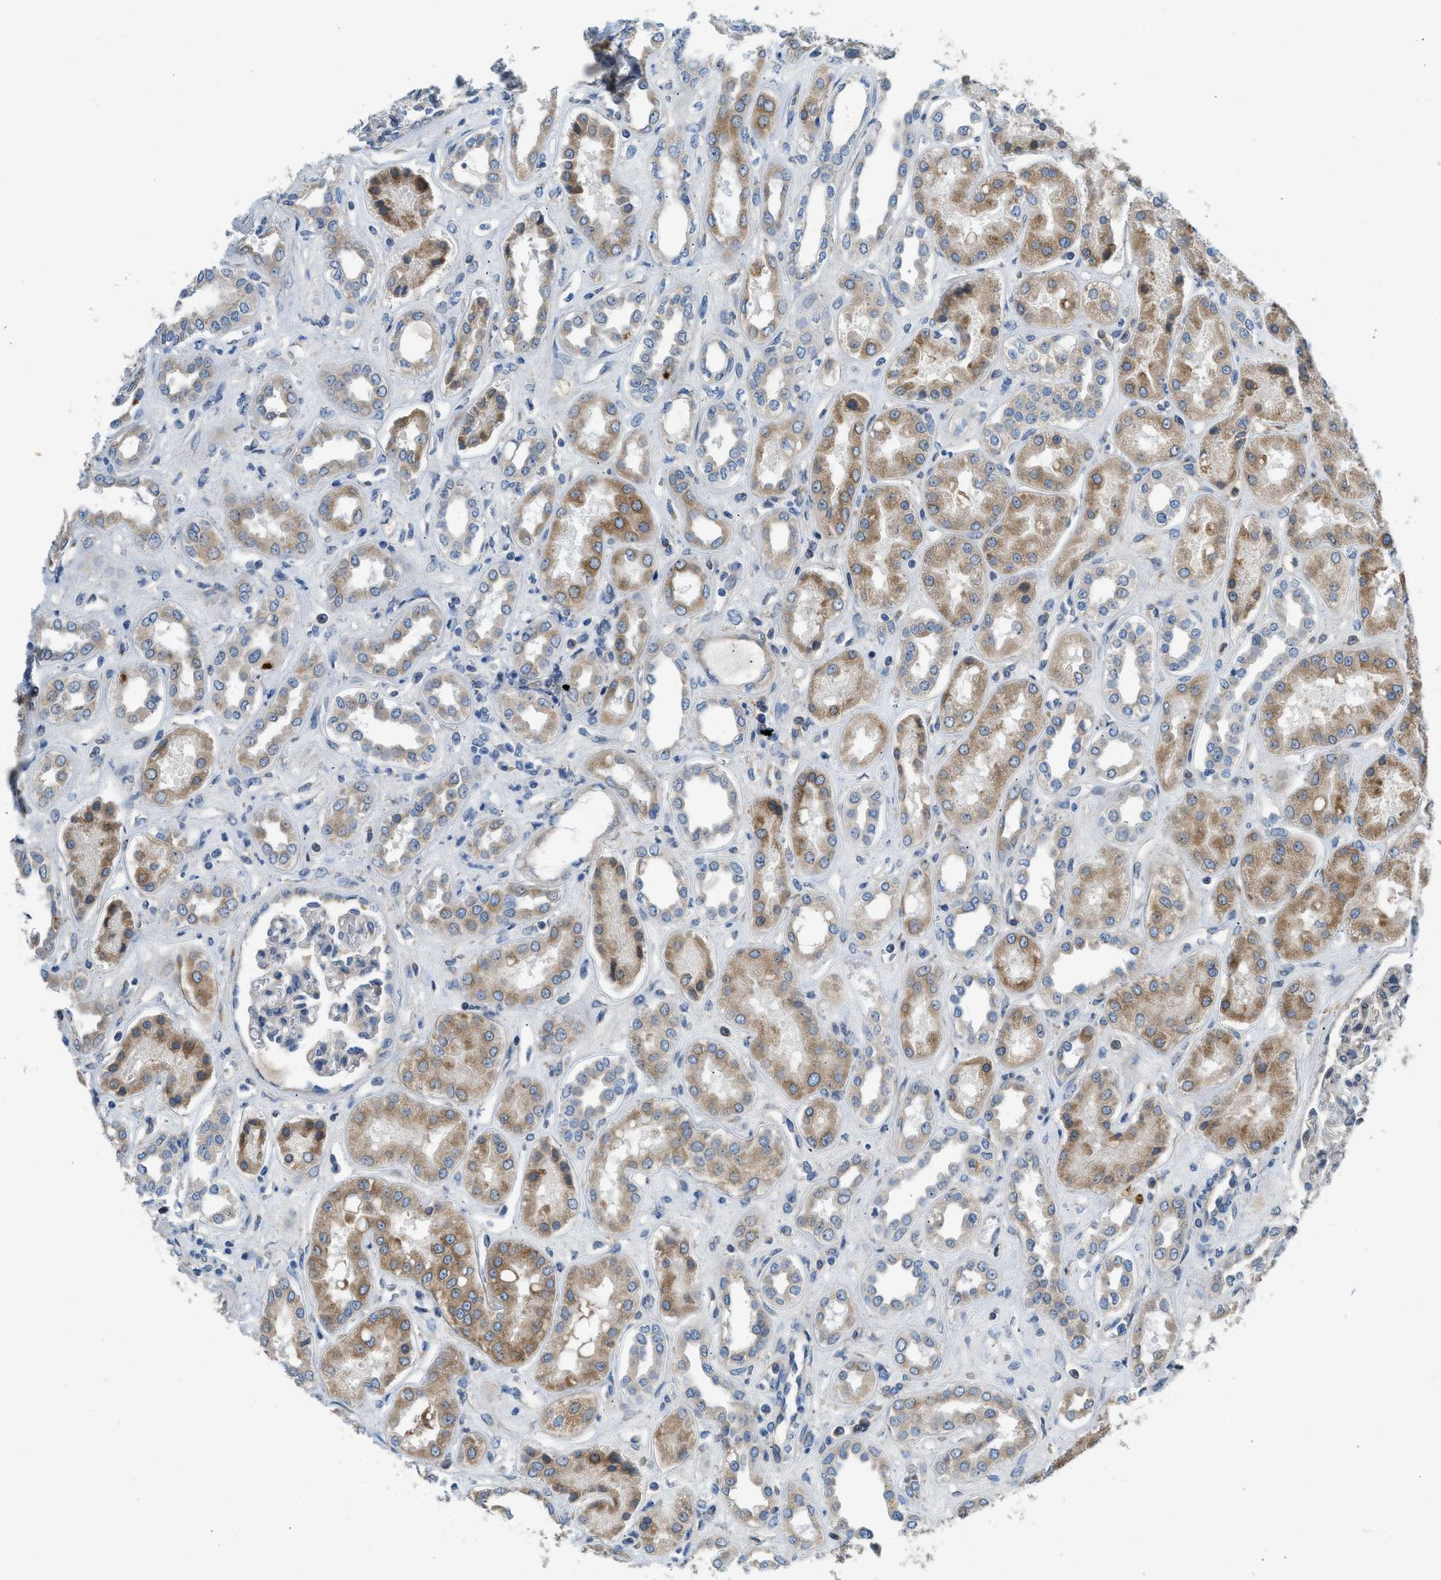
{"staining": {"intensity": "weak", "quantity": "<25%", "location": "cytoplasmic/membranous"}, "tissue": "kidney", "cell_type": "Cells in glomeruli", "image_type": "normal", "snomed": [{"axis": "morphology", "description": "Normal tissue, NOS"}, {"axis": "topography", "description": "Kidney"}], "caption": "Image shows no protein staining in cells in glomeruli of normal kidney.", "gene": "GGCX", "patient": {"sex": "male", "age": 59}}